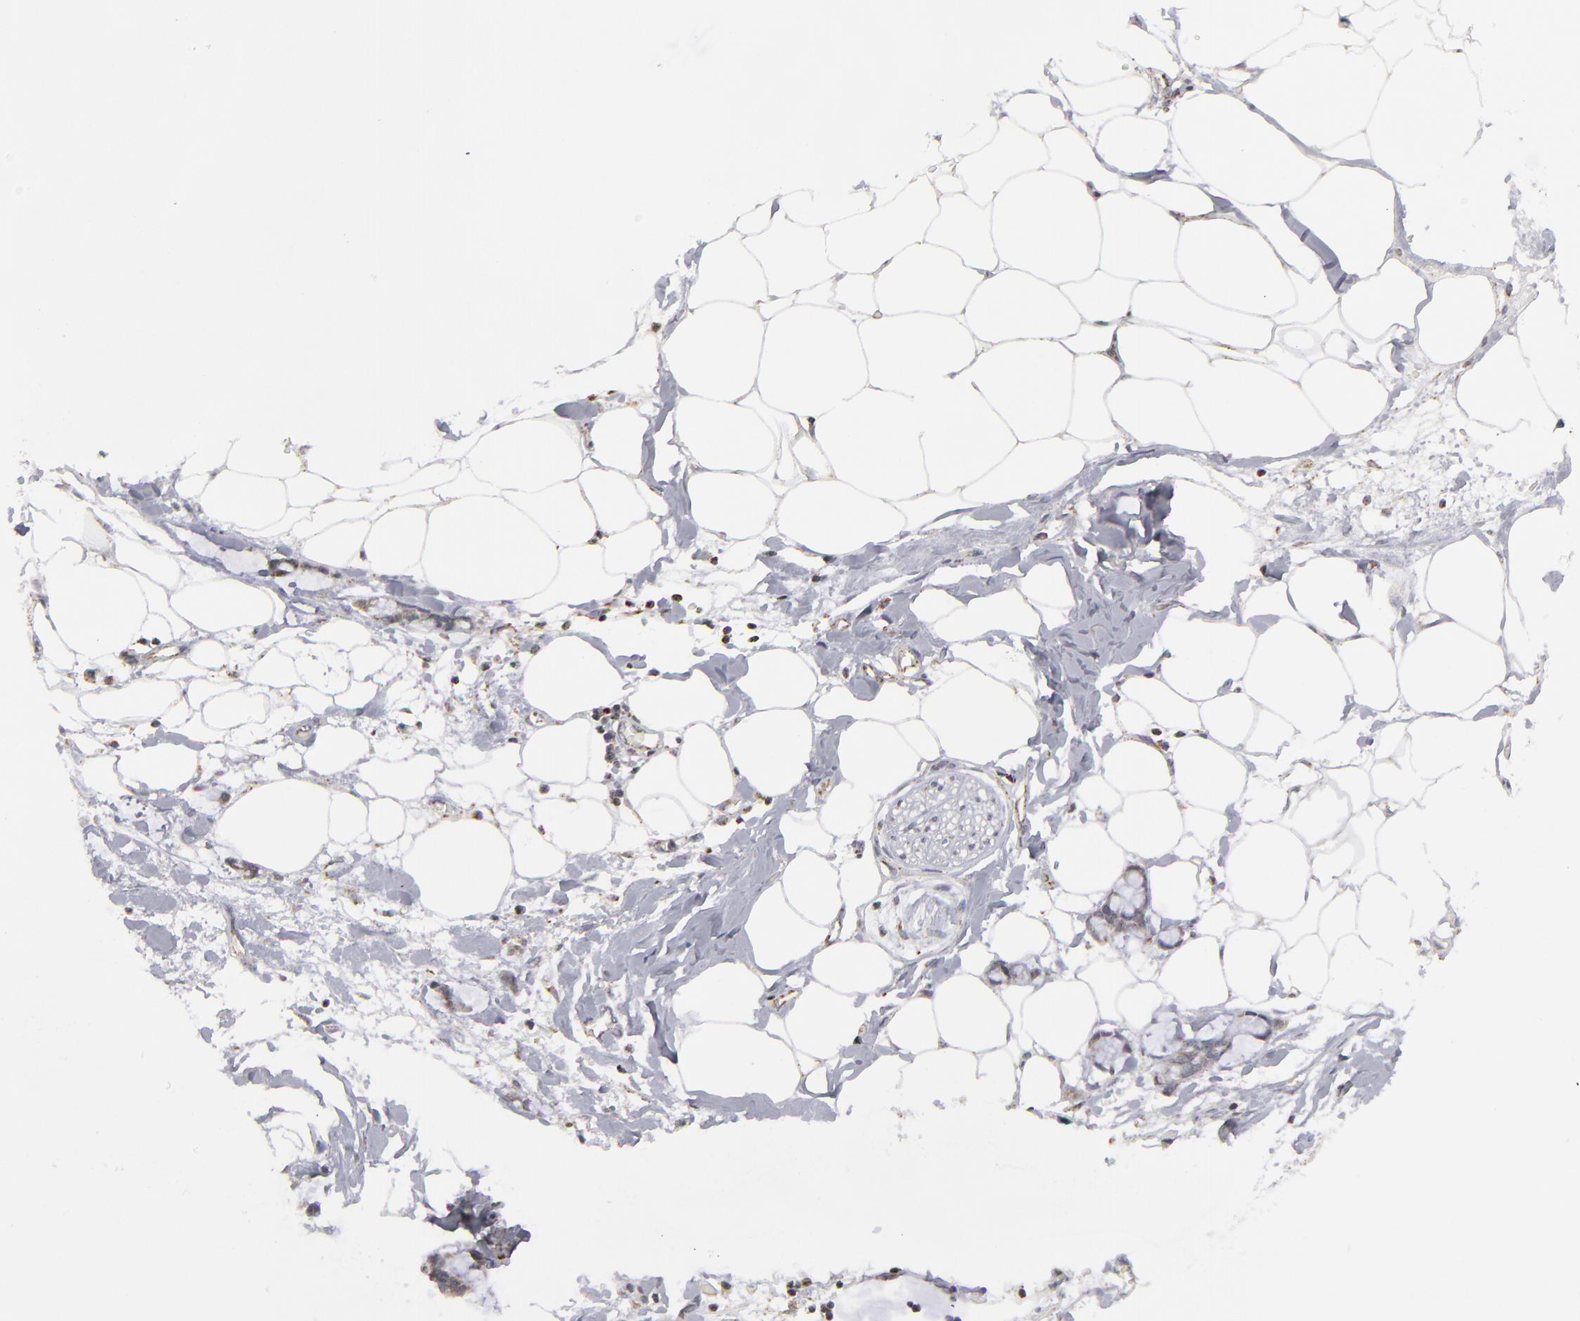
{"staining": {"intensity": "negative", "quantity": "none", "location": "none"}, "tissue": "adipose tissue", "cell_type": "Adipocytes", "image_type": "normal", "snomed": [{"axis": "morphology", "description": "Normal tissue, NOS"}, {"axis": "morphology", "description": "Adenocarcinoma, NOS"}, {"axis": "topography", "description": "Colon"}, {"axis": "topography", "description": "Peripheral nerve tissue"}], "caption": "Immunohistochemical staining of normal adipose tissue exhibits no significant staining in adipocytes. (Stains: DAB (3,3'-diaminobenzidine) immunohistochemistry (IHC) with hematoxylin counter stain, Microscopy: brightfield microscopy at high magnification).", "gene": "ODF2", "patient": {"sex": "male", "age": 14}}